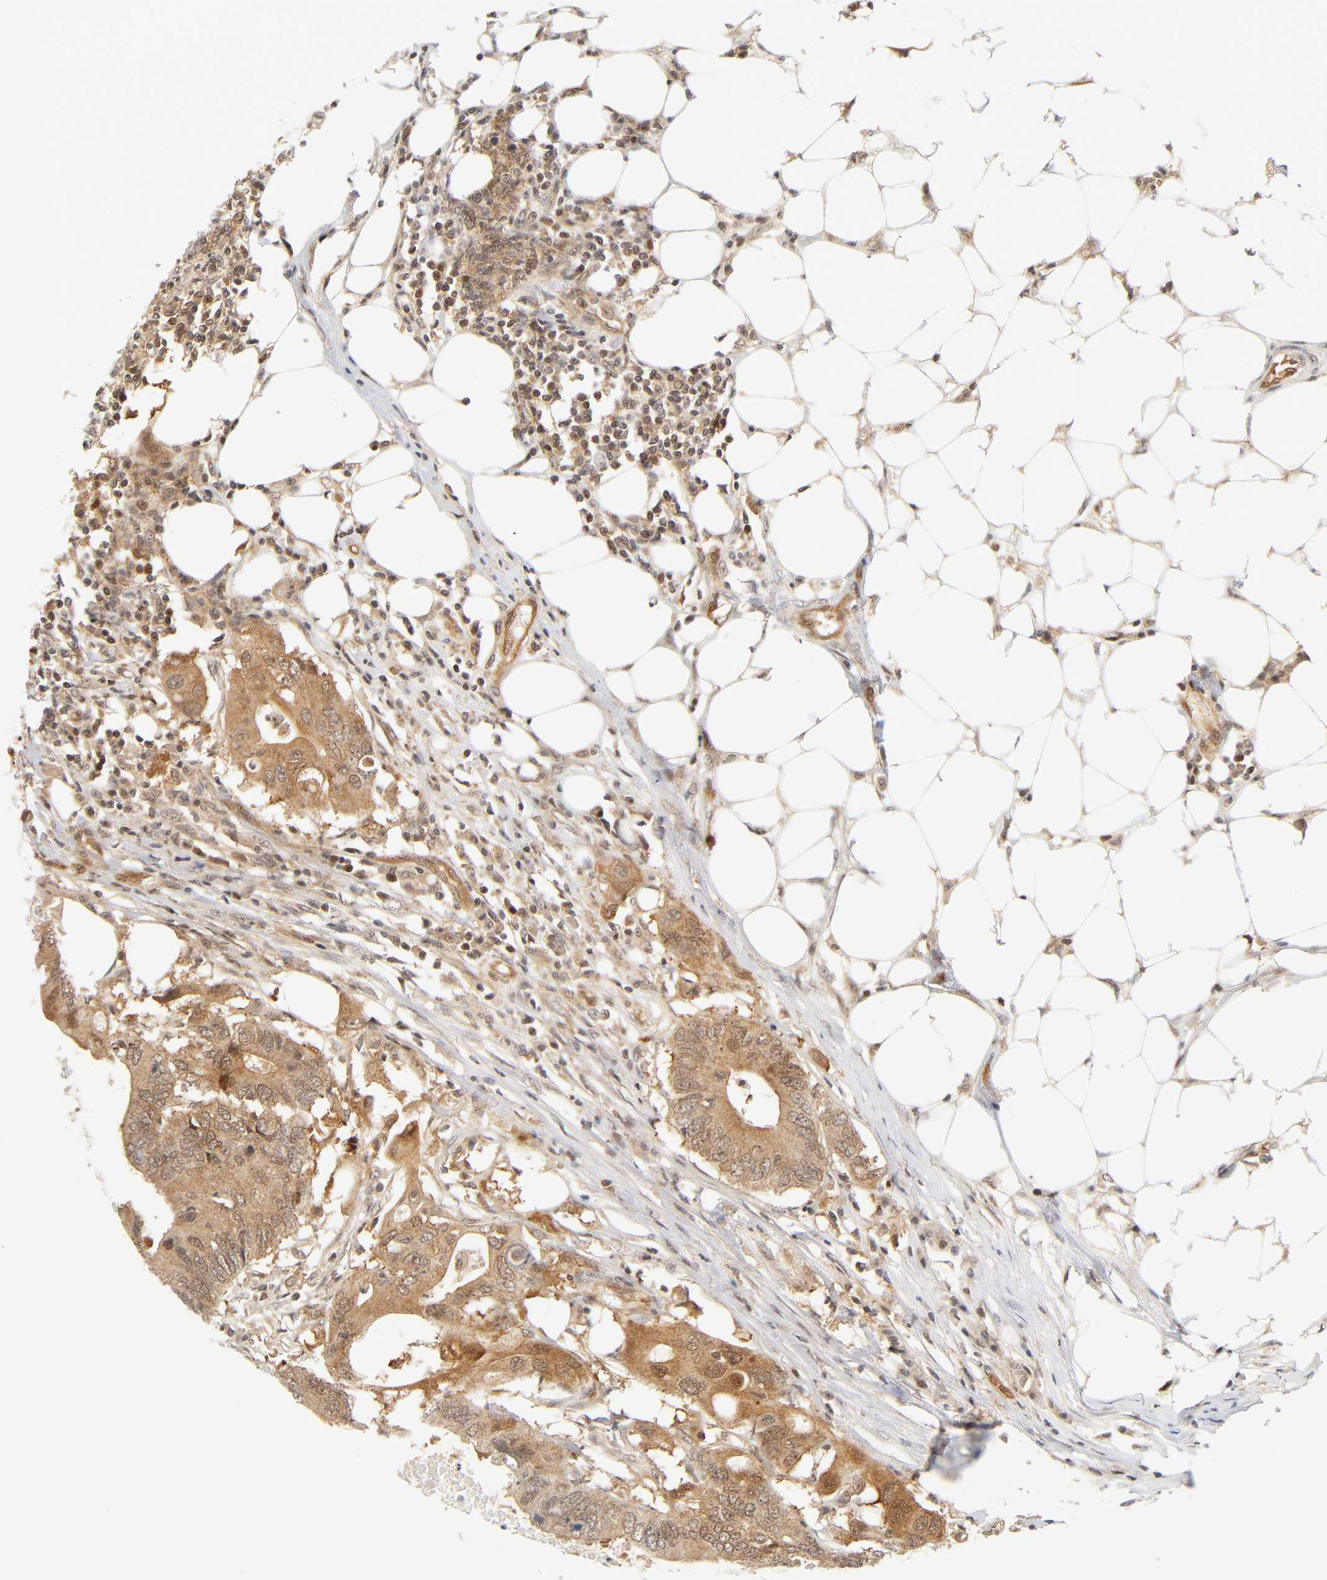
{"staining": {"intensity": "moderate", "quantity": ">75%", "location": "cytoplasmic/membranous,nuclear"}, "tissue": "colorectal cancer", "cell_type": "Tumor cells", "image_type": "cancer", "snomed": [{"axis": "morphology", "description": "Adenocarcinoma, NOS"}, {"axis": "topography", "description": "Colon"}], "caption": "Colorectal cancer (adenocarcinoma) tissue shows moderate cytoplasmic/membranous and nuclear positivity in approximately >75% of tumor cells", "gene": "CDC37", "patient": {"sex": "male", "age": 71}}